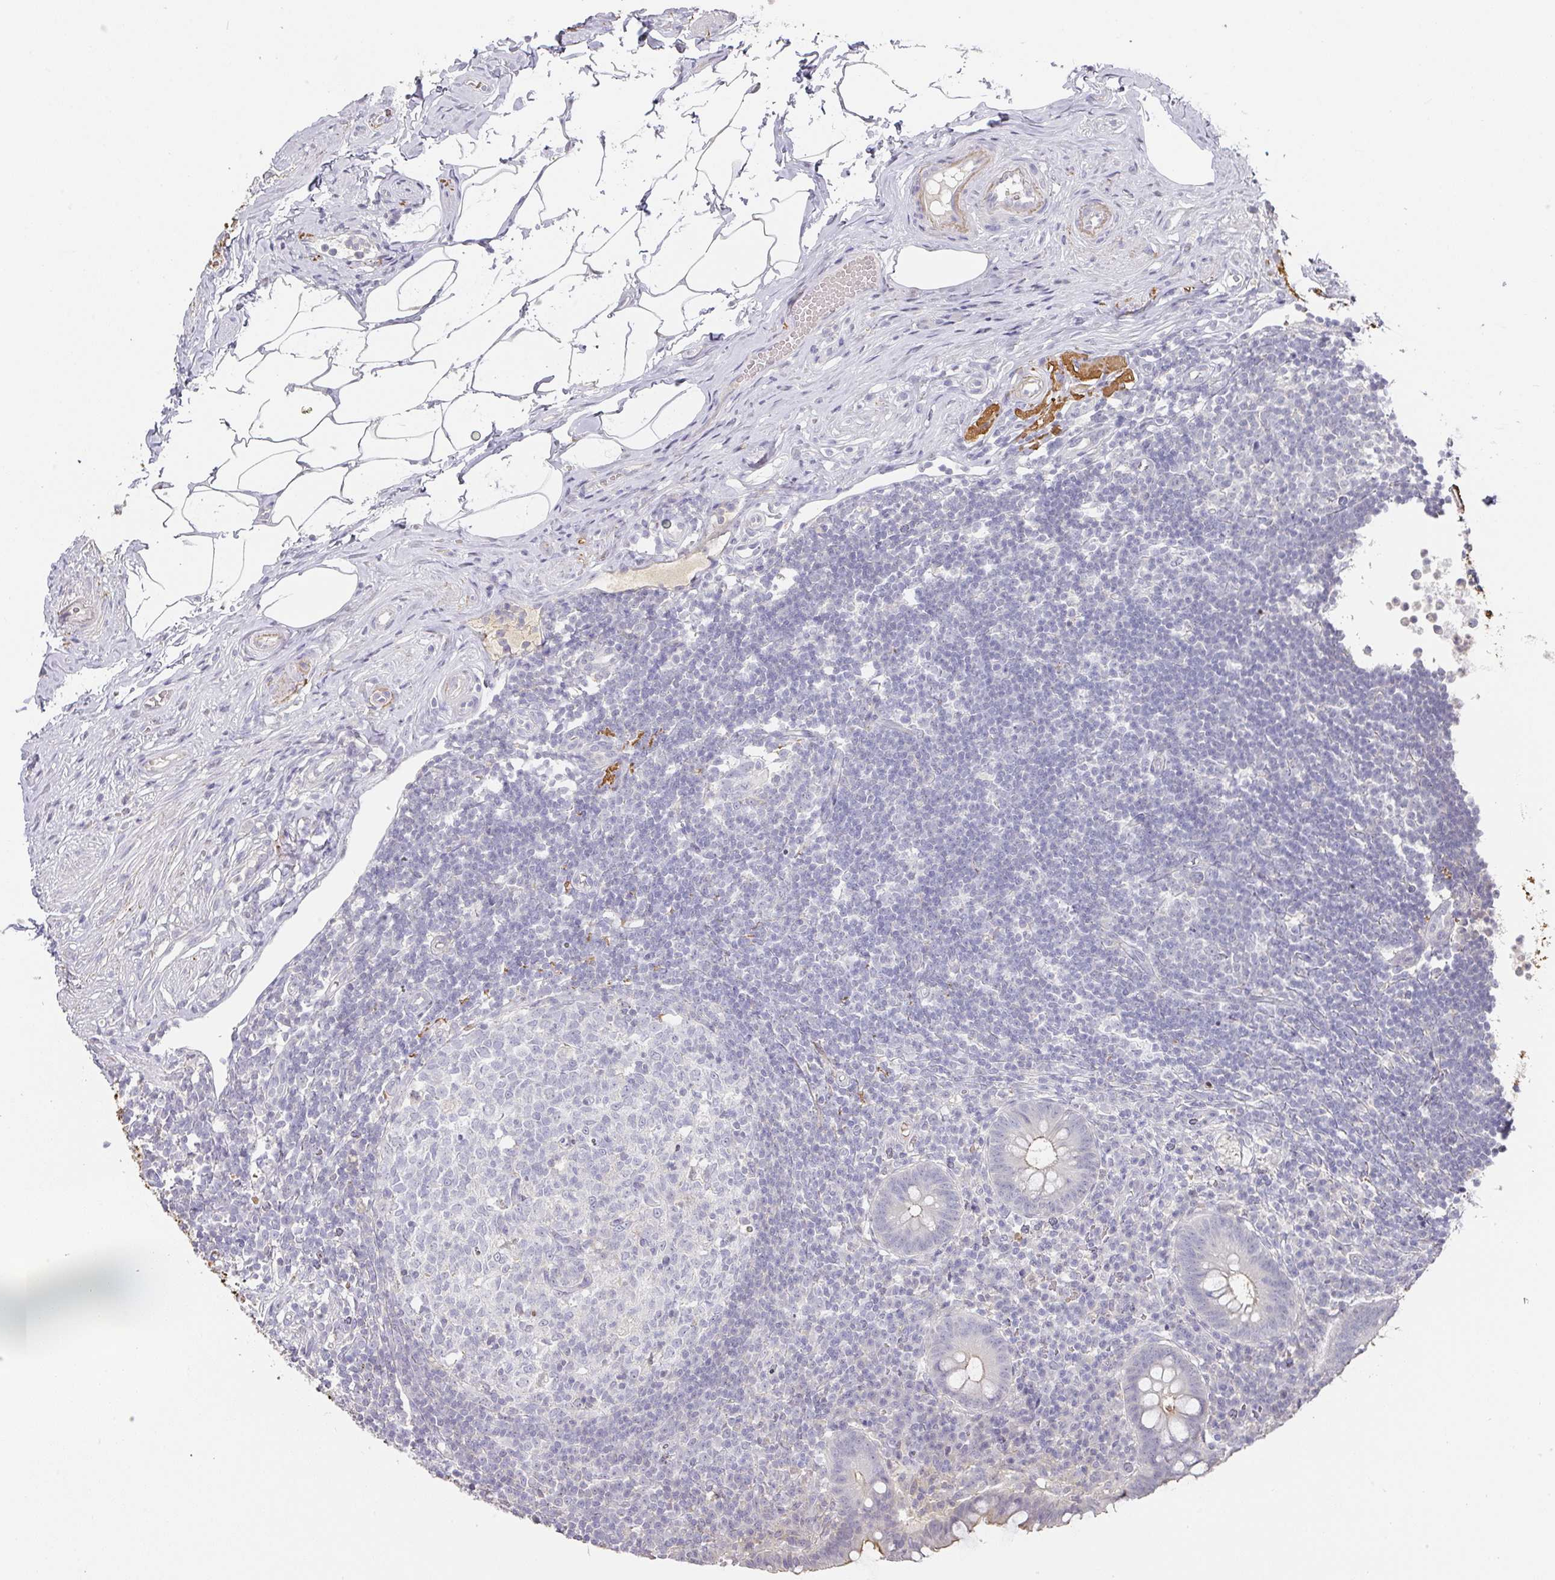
{"staining": {"intensity": "negative", "quantity": "none", "location": "none"}, "tissue": "appendix", "cell_type": "Glandular cells", "image_type": "normal", "snomed": [{"axis": "morphology", "description": "Normal tissue, NOS"}, {"axis": "topography", "description": "Appendix"}], "caption": "Glandular cells show no significant protein expression in normal appendix. (Stains: DAB IHC with hematoxylin counter stain, Microscopy: brightfield microscopy at high magnification).", "gene": "FOXN4", "patient": {"sex": "female", "age": 56}}